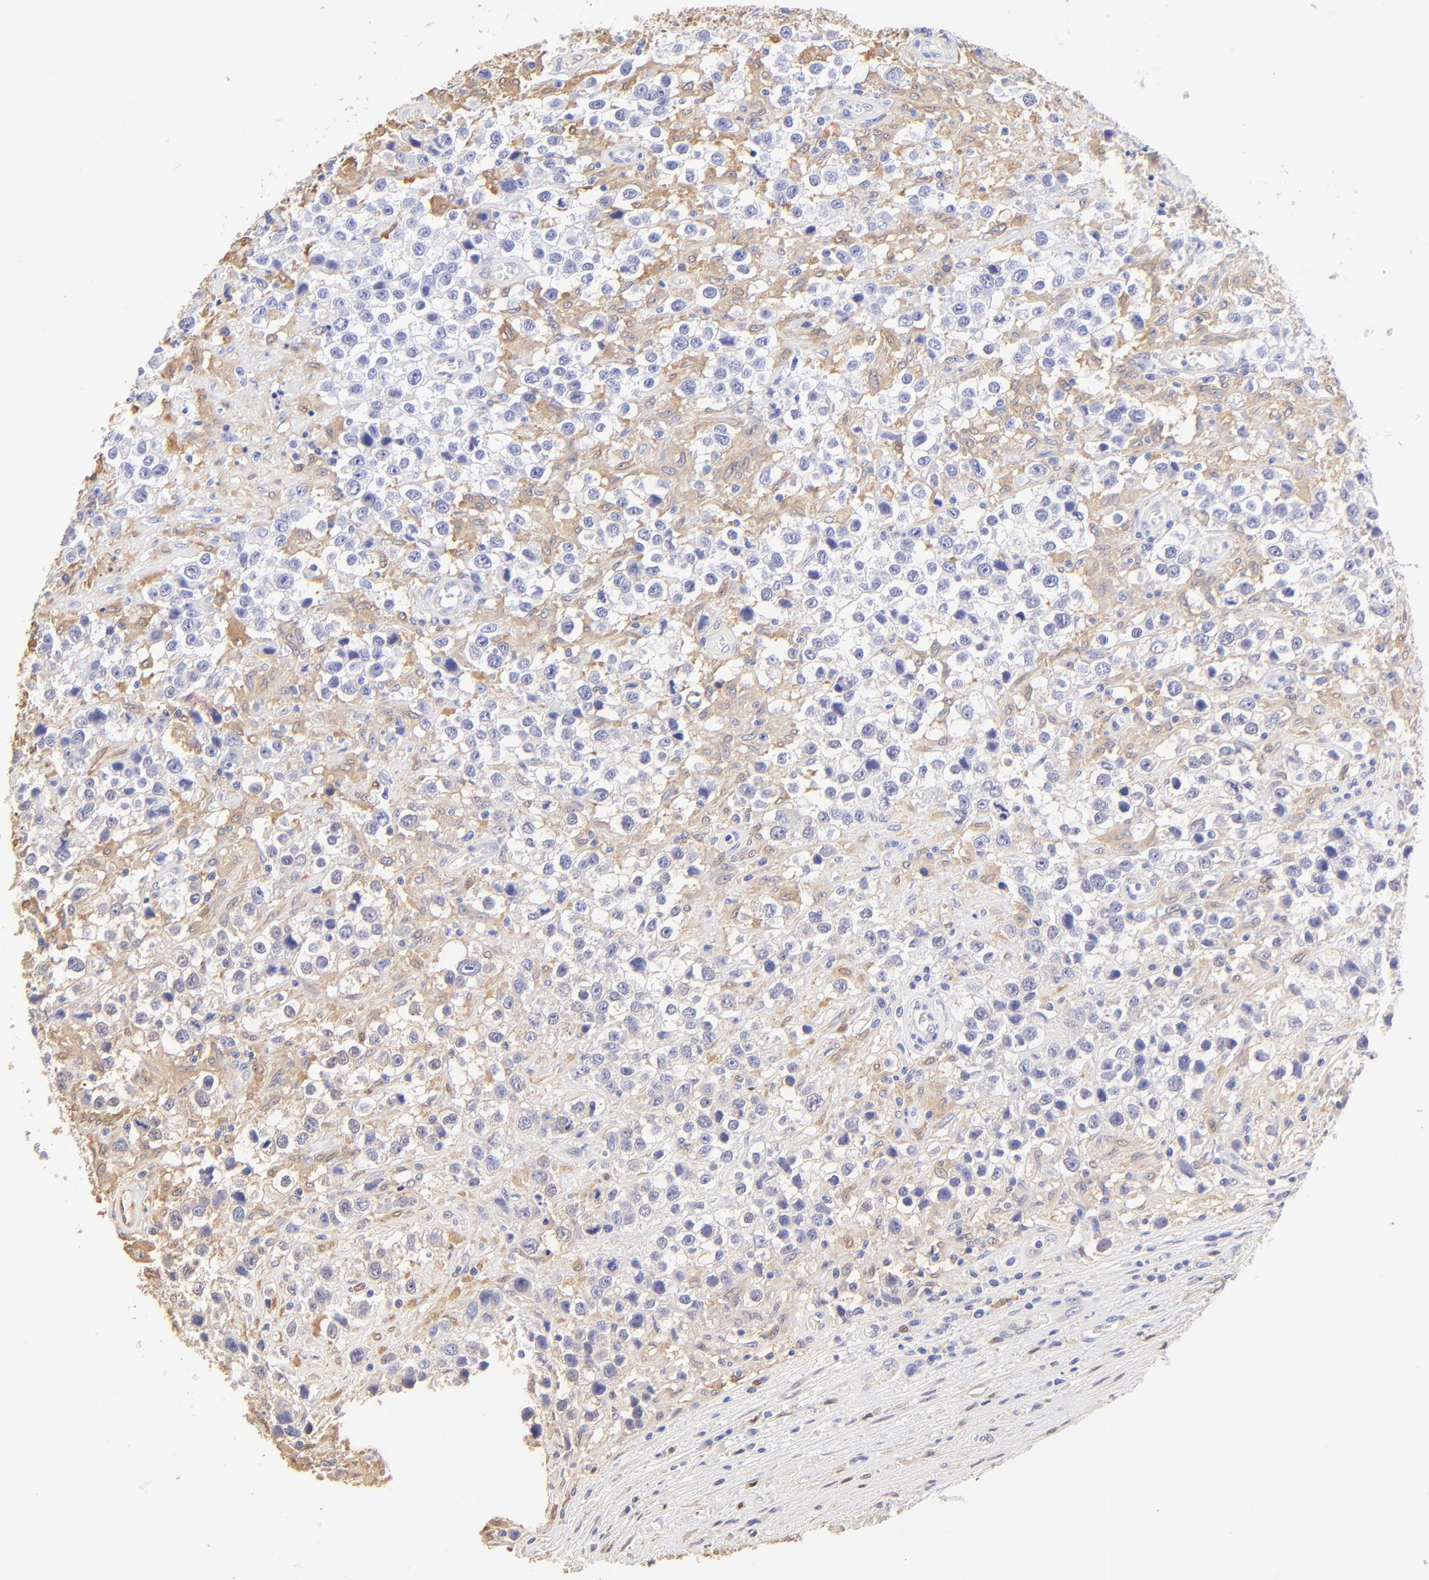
{"staining": {"intensity": "negative", "quantity": "none", "location": "none"}, "tissue": "testis cancer", "cell_type": "Tumor cells", "image_type": "cancer", "snomed": [{"axis": "morphology", "description": "Seminoma, NOS"}, {"axis": "topography", "description": "Testis"}], "caption": "Immunohistochemistry (IHC) image of neoplastic tissue: human seminoma (testis) stained with DAB demonstrates no significant protein positivity in tumor cells.", "gene": "ALDH1A1", "patient": {"sex": "male", "age": 43}}